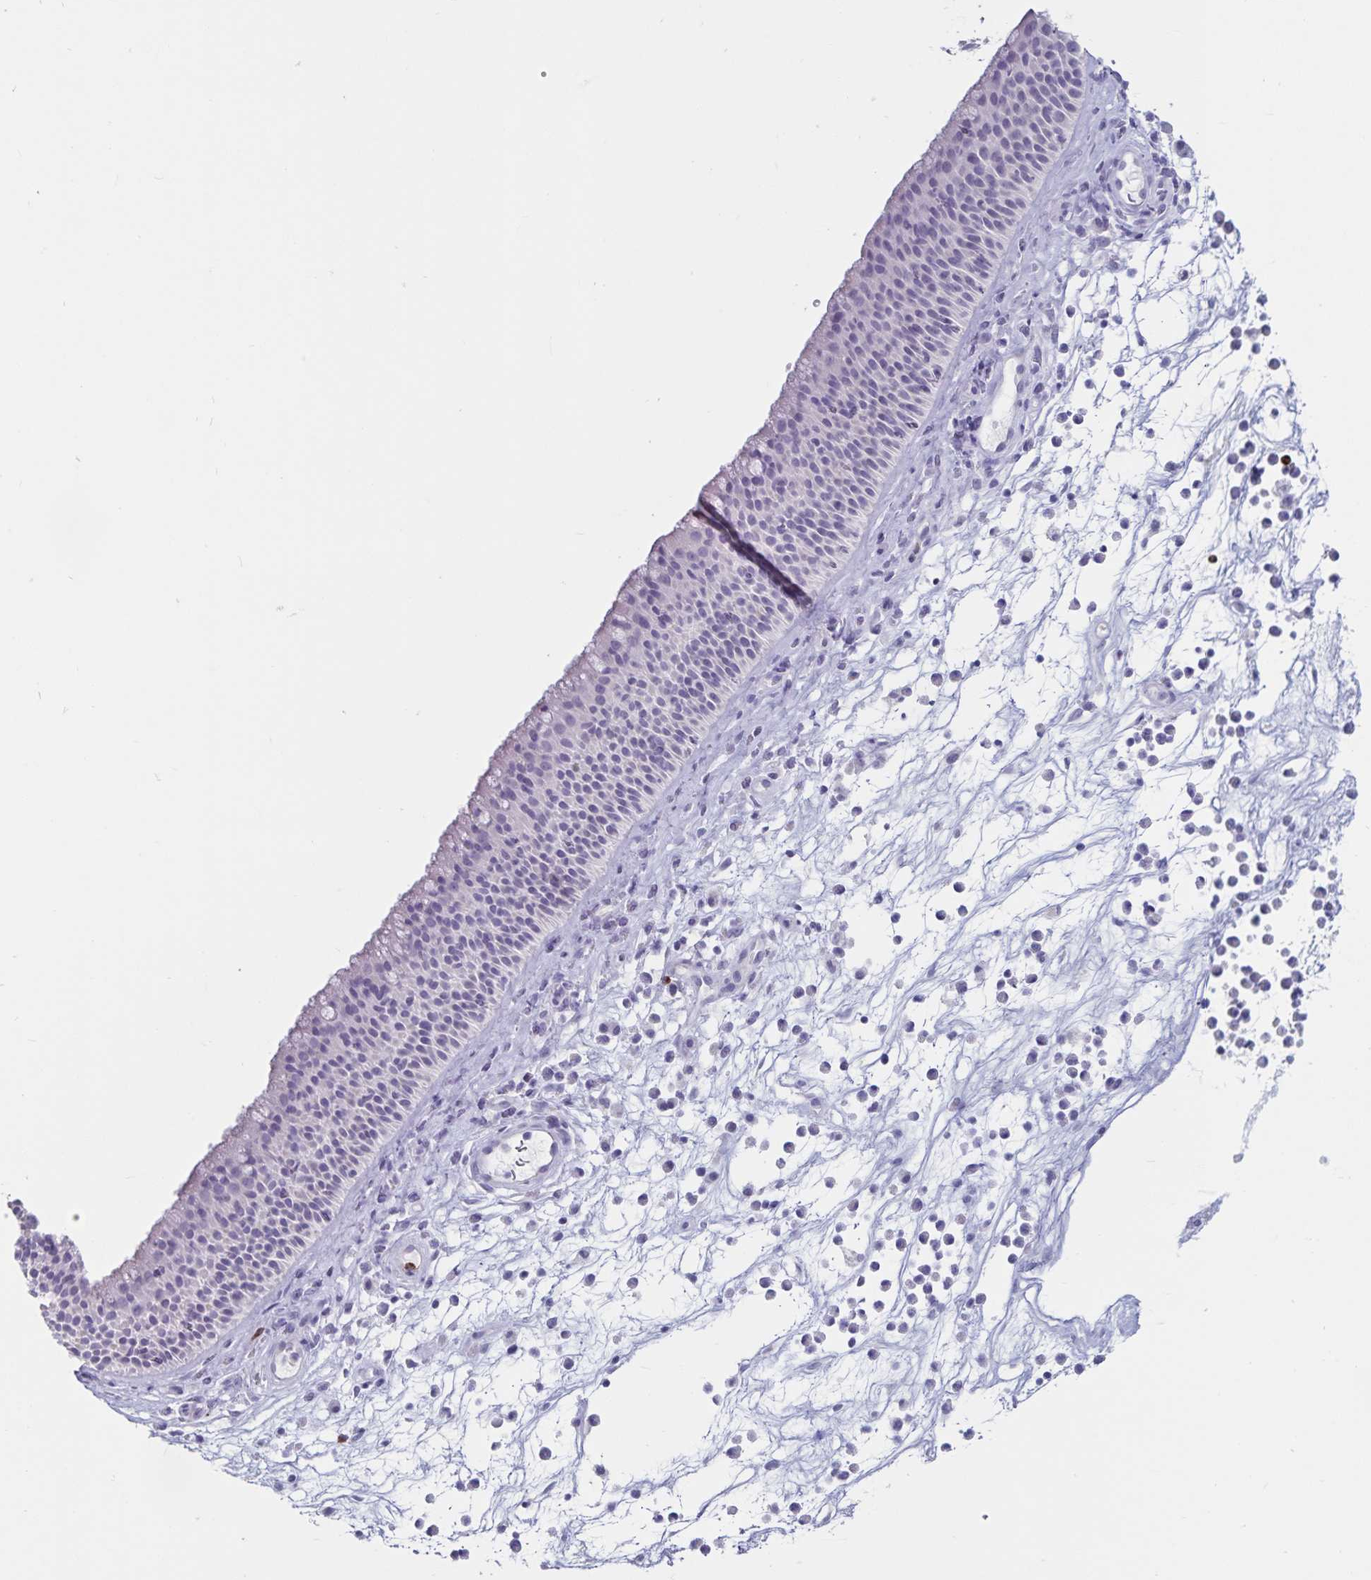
{"staining": {"intensity": "negative", "quantity": "none", "location": "none"}, "tissue": "nasopharynx", "cell_type": "Respiratory epithelial cells", "image_type": "normal", "snomed": [{"axis": "morphology", "description": "Normal tissue, NOS"}, {"axis": "topography", "description": "Nasopharynx"}], "caption": "High power microscopy photomicrograph of an IHC micrograph of normal nasopharynx, revealing no significant staining in respiratory epithelial cells.", "gene": "GNLY", "patient": {"sex": "male", "age": 56}}